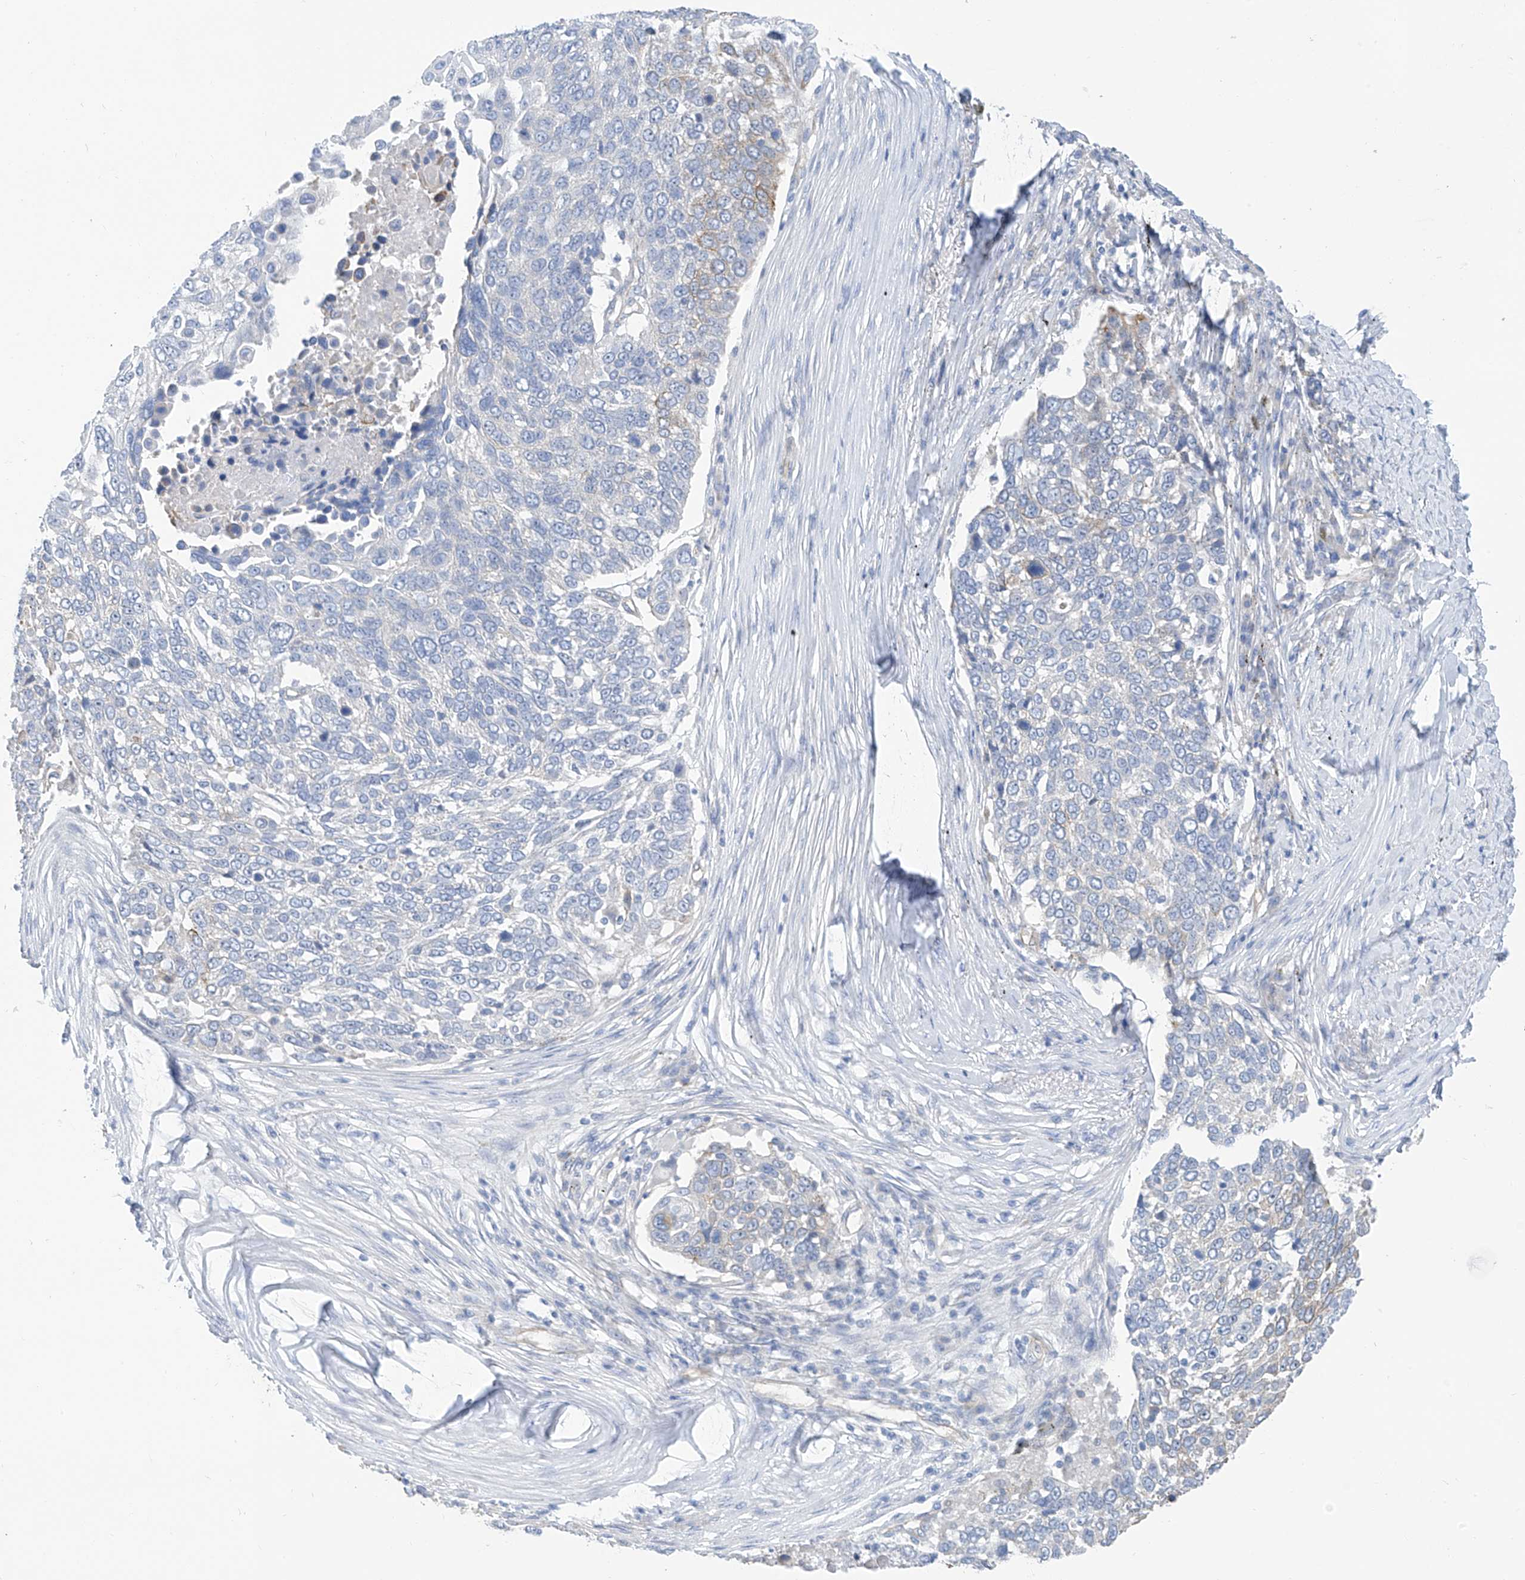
{"staining": {"intensity": "negative", "quantity": "none", "location": "none"}, "tissue": "lung cancer", "cell_type": "Tumor cells", "image_type": "cancer", "snomed": [{"axis": "morphology", "description": "Squamous cell carcinoma, NOS"}, {"axis": "topography", "description": "Lung"}], "caption": "Immunohistochemistry (IHC) photomicrograph of neoplastic tissue: human lung squamous cell carcinoma stained with DAB reveals no significant protein staining in tumor cells. (Stains: DAB (3,3'-diaminobenzidine) immunohistochemistry with hematoxylin counter stain, Microscopy: brightfield microscopy at high magnification).", "gene": "PIK3C2B", "patient": {"sex": "male", "age": 66}}